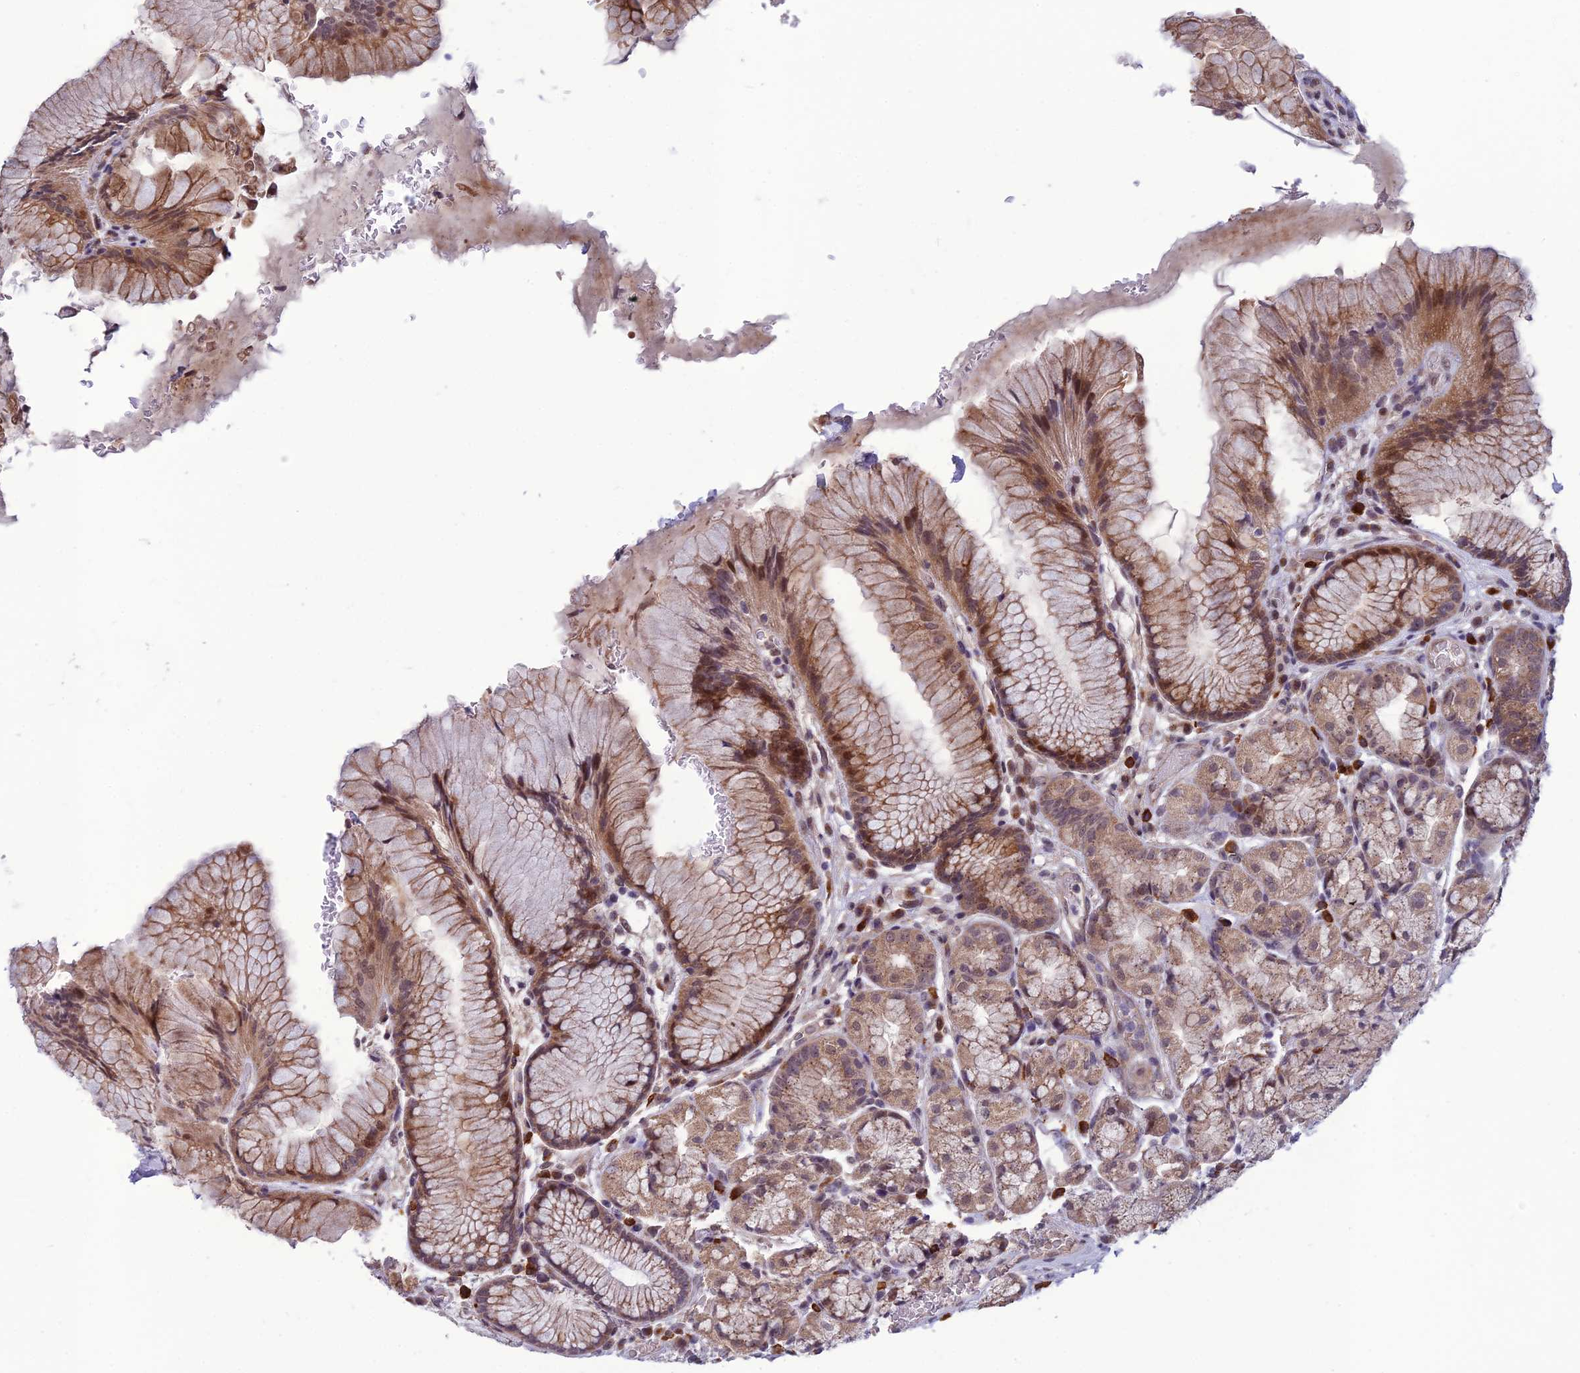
{"staining": {"intensity": "moderate", "quantity": ">75%", "location": "cytoplasmic/membranous,nuclear"}, "tissue": "stomach", "cell_type": "Glandular cells", "image_type": "normal", "snomed": [{"axis": "morphology", "description": "Normal tissue, NOS"}, {"axis": "topography", "description": "Stomach"}], "caption": "Benign stomach displays moderate cytoplasmic/membranous,nuclear positivity in approximately >75% of glandular cells The staining is performed using DAB (3,3'-diaminobenzidine) brown chromogen to label protein expression. The nuclei are counter-stained blue using hematoxylin..", "gene": "FBRS", "patient": {"sex": "male", "age": 63}}